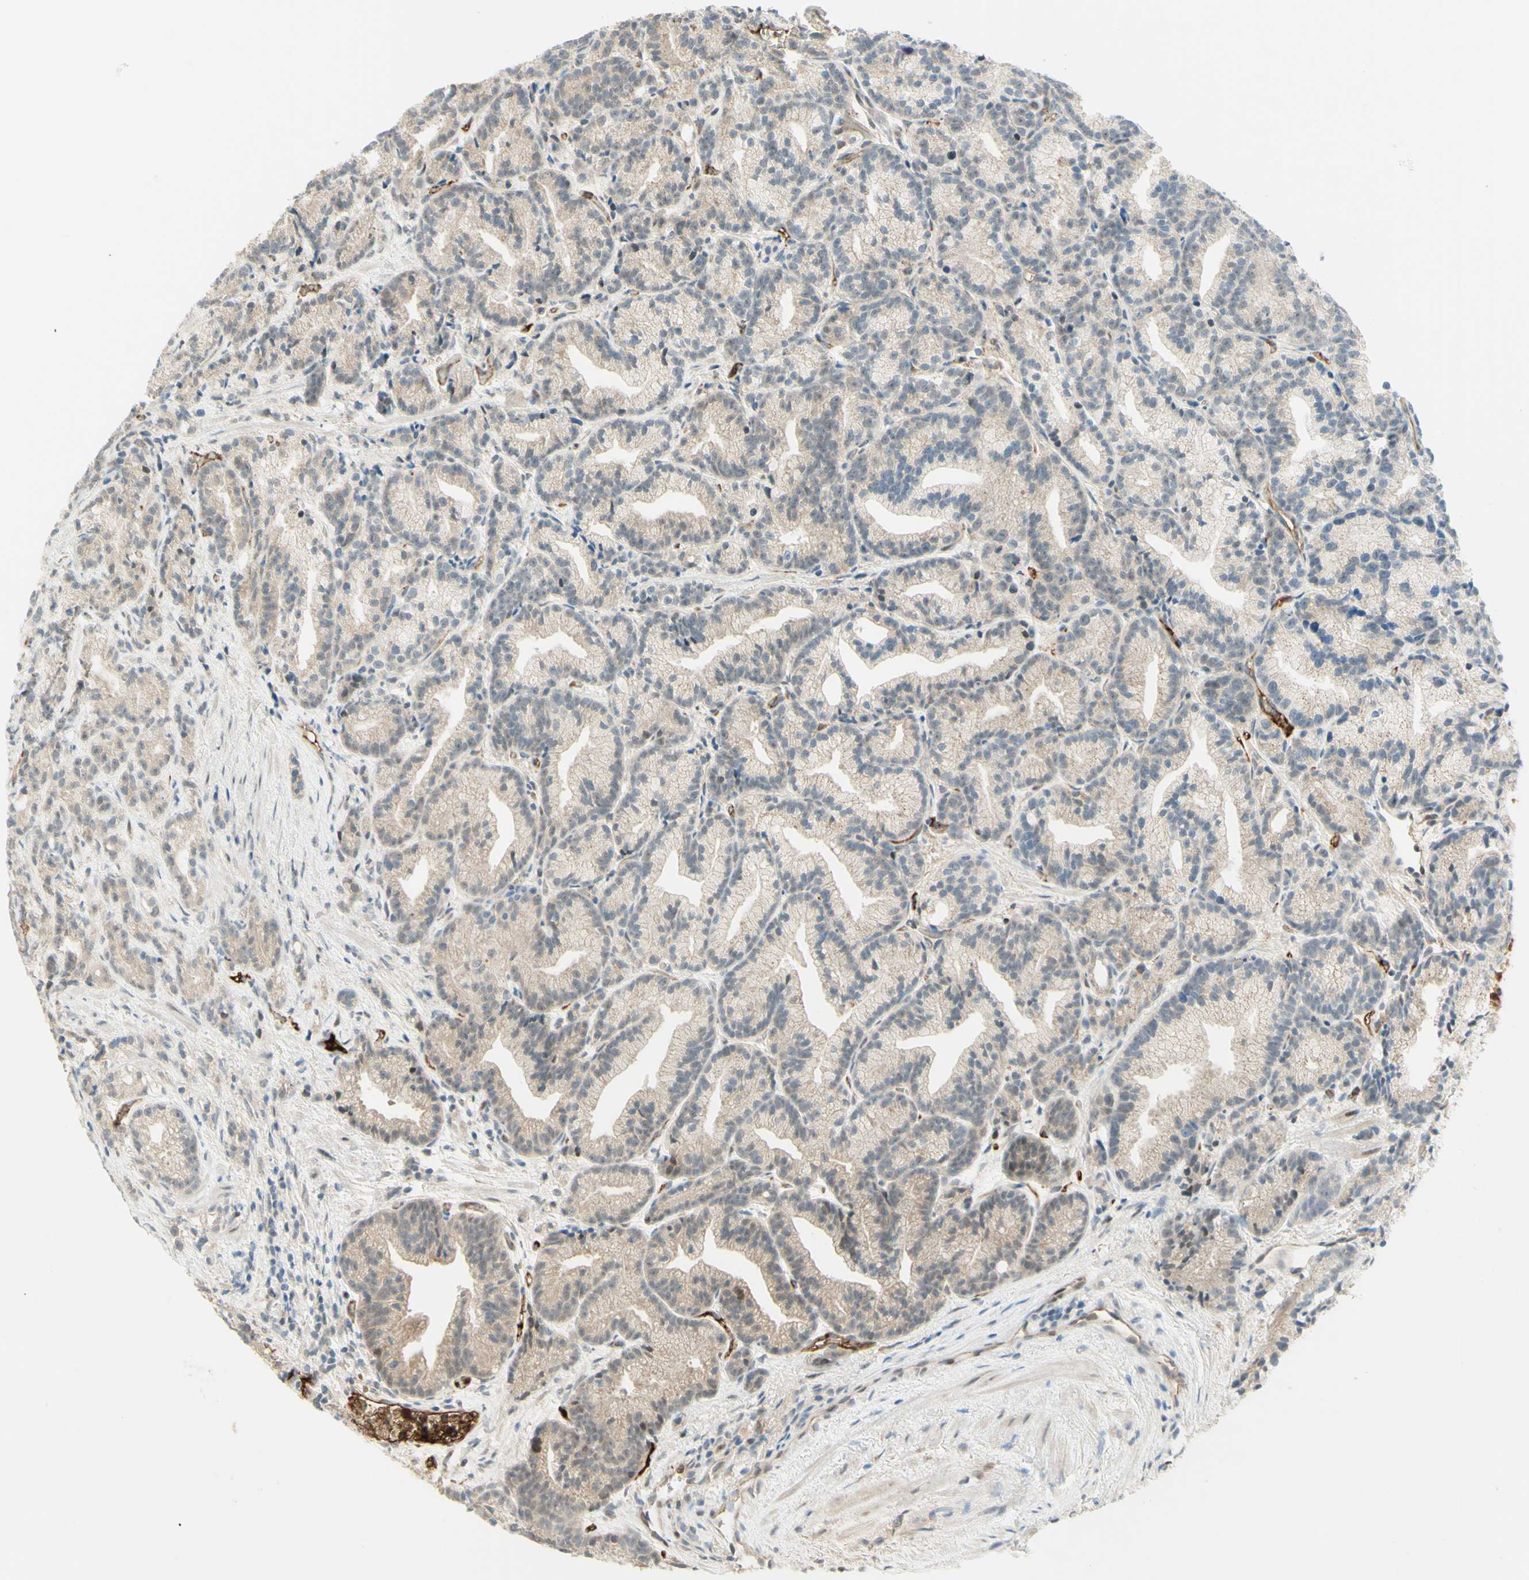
{"staining": {"intensity": "weak", "quantity": "<25%", "location": "cytoplasmic/membranous"}, "tissue": "prostate cancer", "cell_type": "Tumor cells", "image_type": "cancer", "snomed": [{"axis": "morphology", "description": "Adenocarcinoma, Low grade"}, {"axis": "topography", "description": "Prostate"}], "caption": "Immunohistochemistry (IHC) photomicrograph of neoplastic tissue: human prostate adenocarcinoma (low-grade) stained with DAB displays no significant protein positivity in tumor cells. The staining is performed using DAB (3,3'-diaminobenzidine) brown chromogen with nuclei counter-stained in using hematoxylin.", "gene": "ANGPT2", "patient": {"sex": "male", "age": 89}}